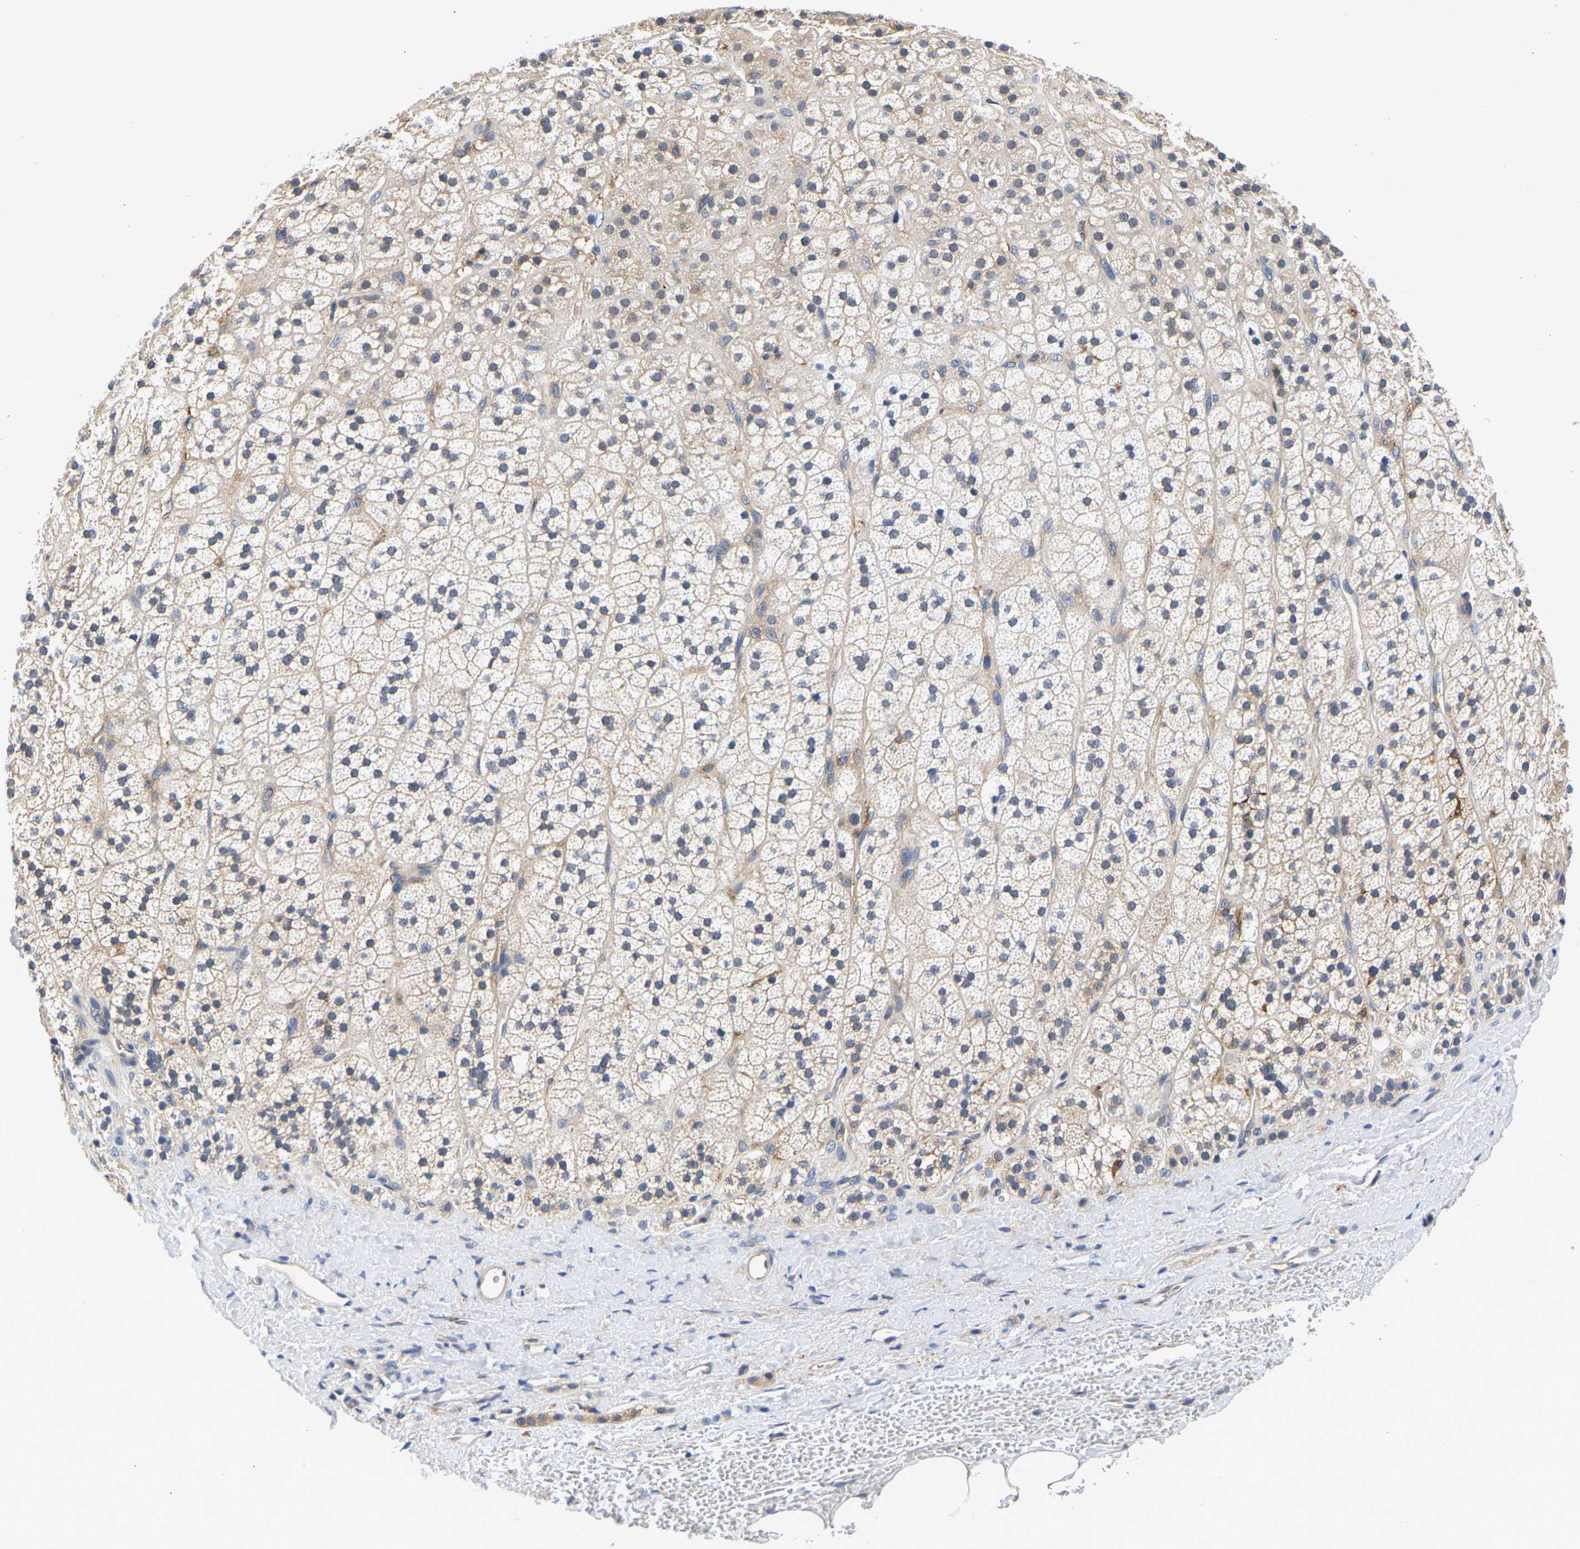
{"staining": {"intensity": "weak", "quantity": "25%-75%", "location": "cytoplasmic/membranous"}, "tissue": "adrenal gland", "cell_type": "Glandular cells", "image_type": "normal", "snomed": [{"axis": "morphology", "description": "Normal tissue, NOS"}, {"axis": "topography", "description": "Adrenal gland"}], "caption": "Brown immunohistochemical staining in benign human adrenal gland exhibits weak cytoplasmic/membranous positivity in approximately 25%-75% of glandular cells. (DAB IHC with brightfield microscopy, high magnification).", "gene": "CCDC6", "patient": {"sex": "male", "age": 56}}